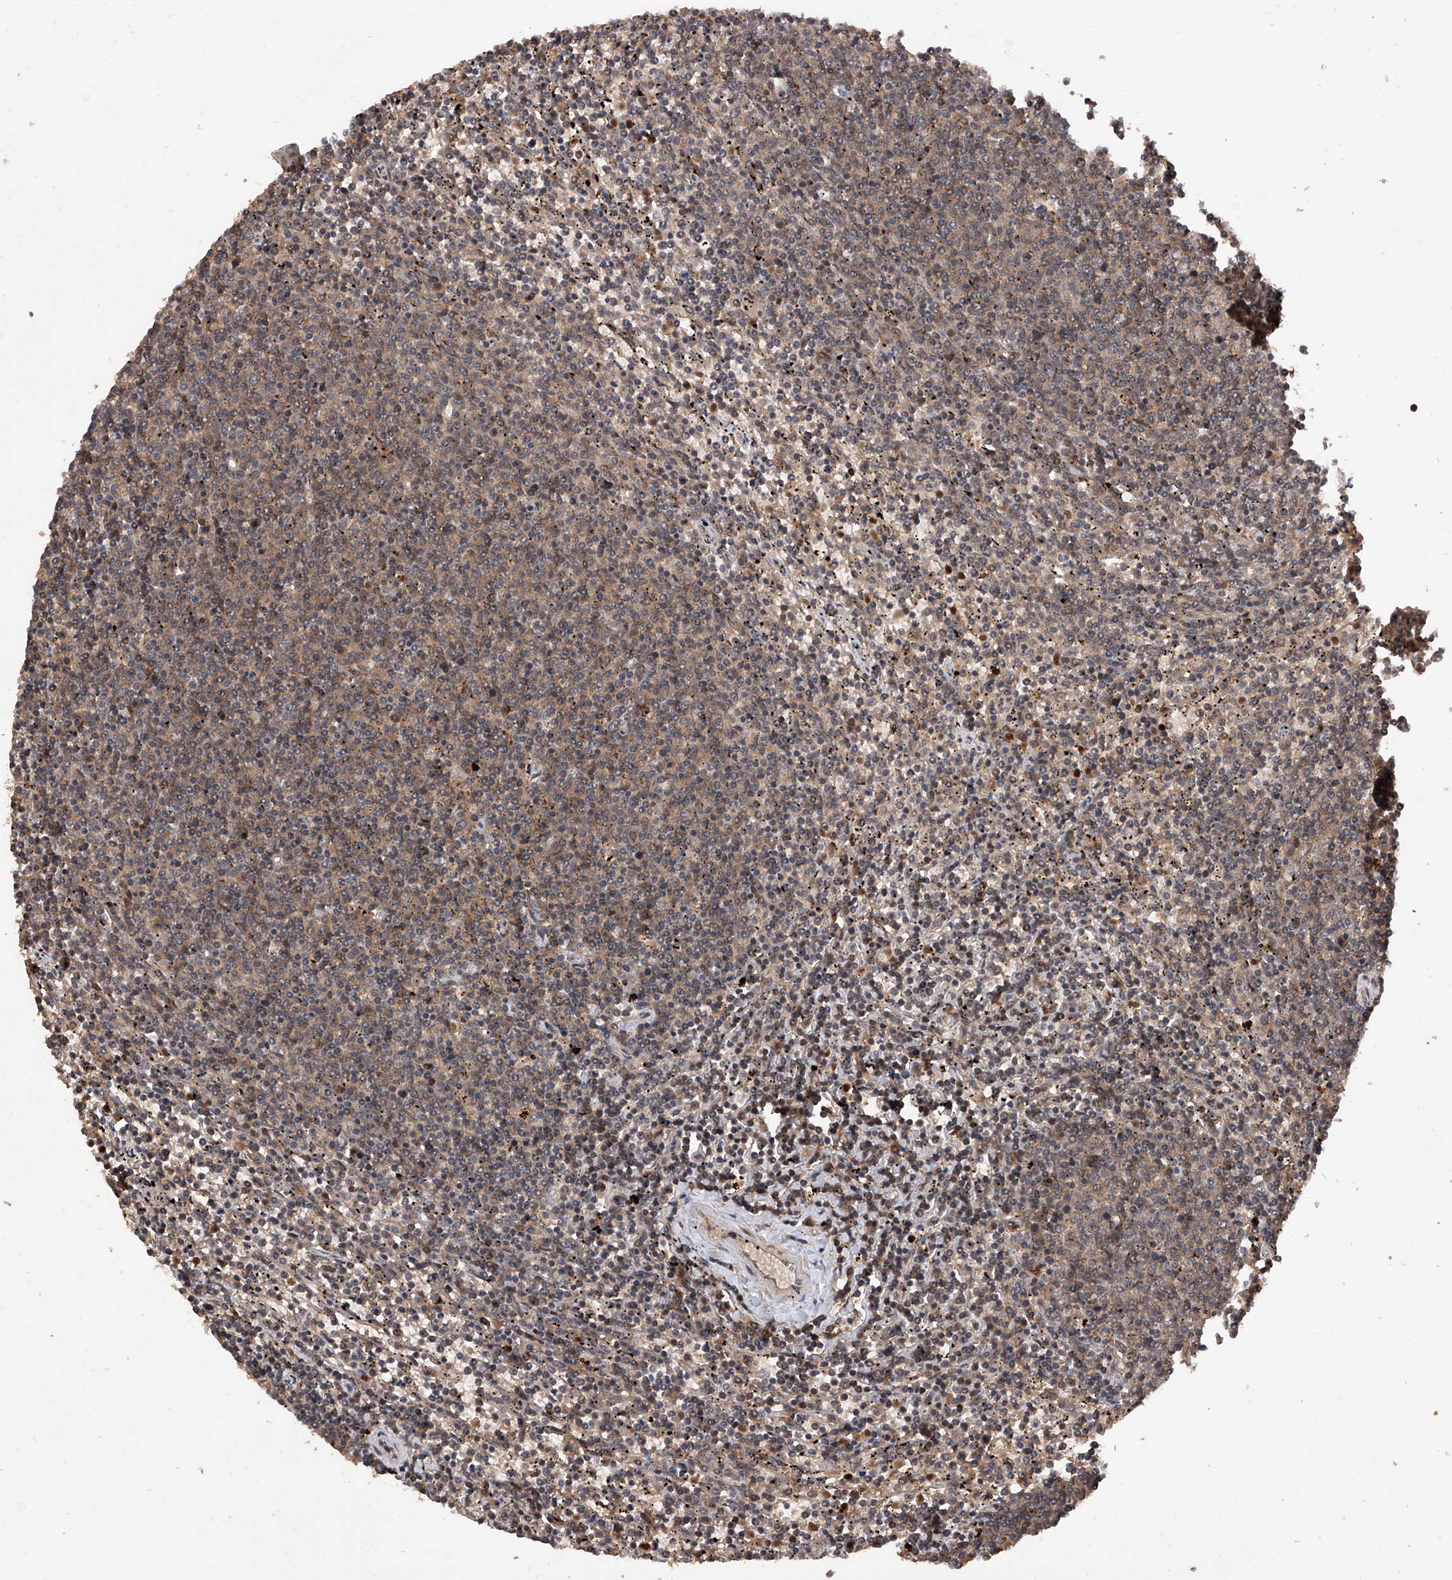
{"staining": {"intensity": "weak", "quantity": ">75%", "location": "cytoplasmic/membranous"}, "tissue": "lymphoma", "cell_type": "Tumor cells", "image_type": "cancer", "snomed": [{"axis": "morphology", "description": "Malignant lymphoma, non-Hodgkin's type, Low grade"}, {"axis": "topography", "description": "Spleen"}], "caption": "A brown stain labels weak cytoplasmic/membranous positivity of a protein in human lymphoma tumor cells.", "gene": "LYSMD4", "patient": {"sex": "female", "age": 50}}